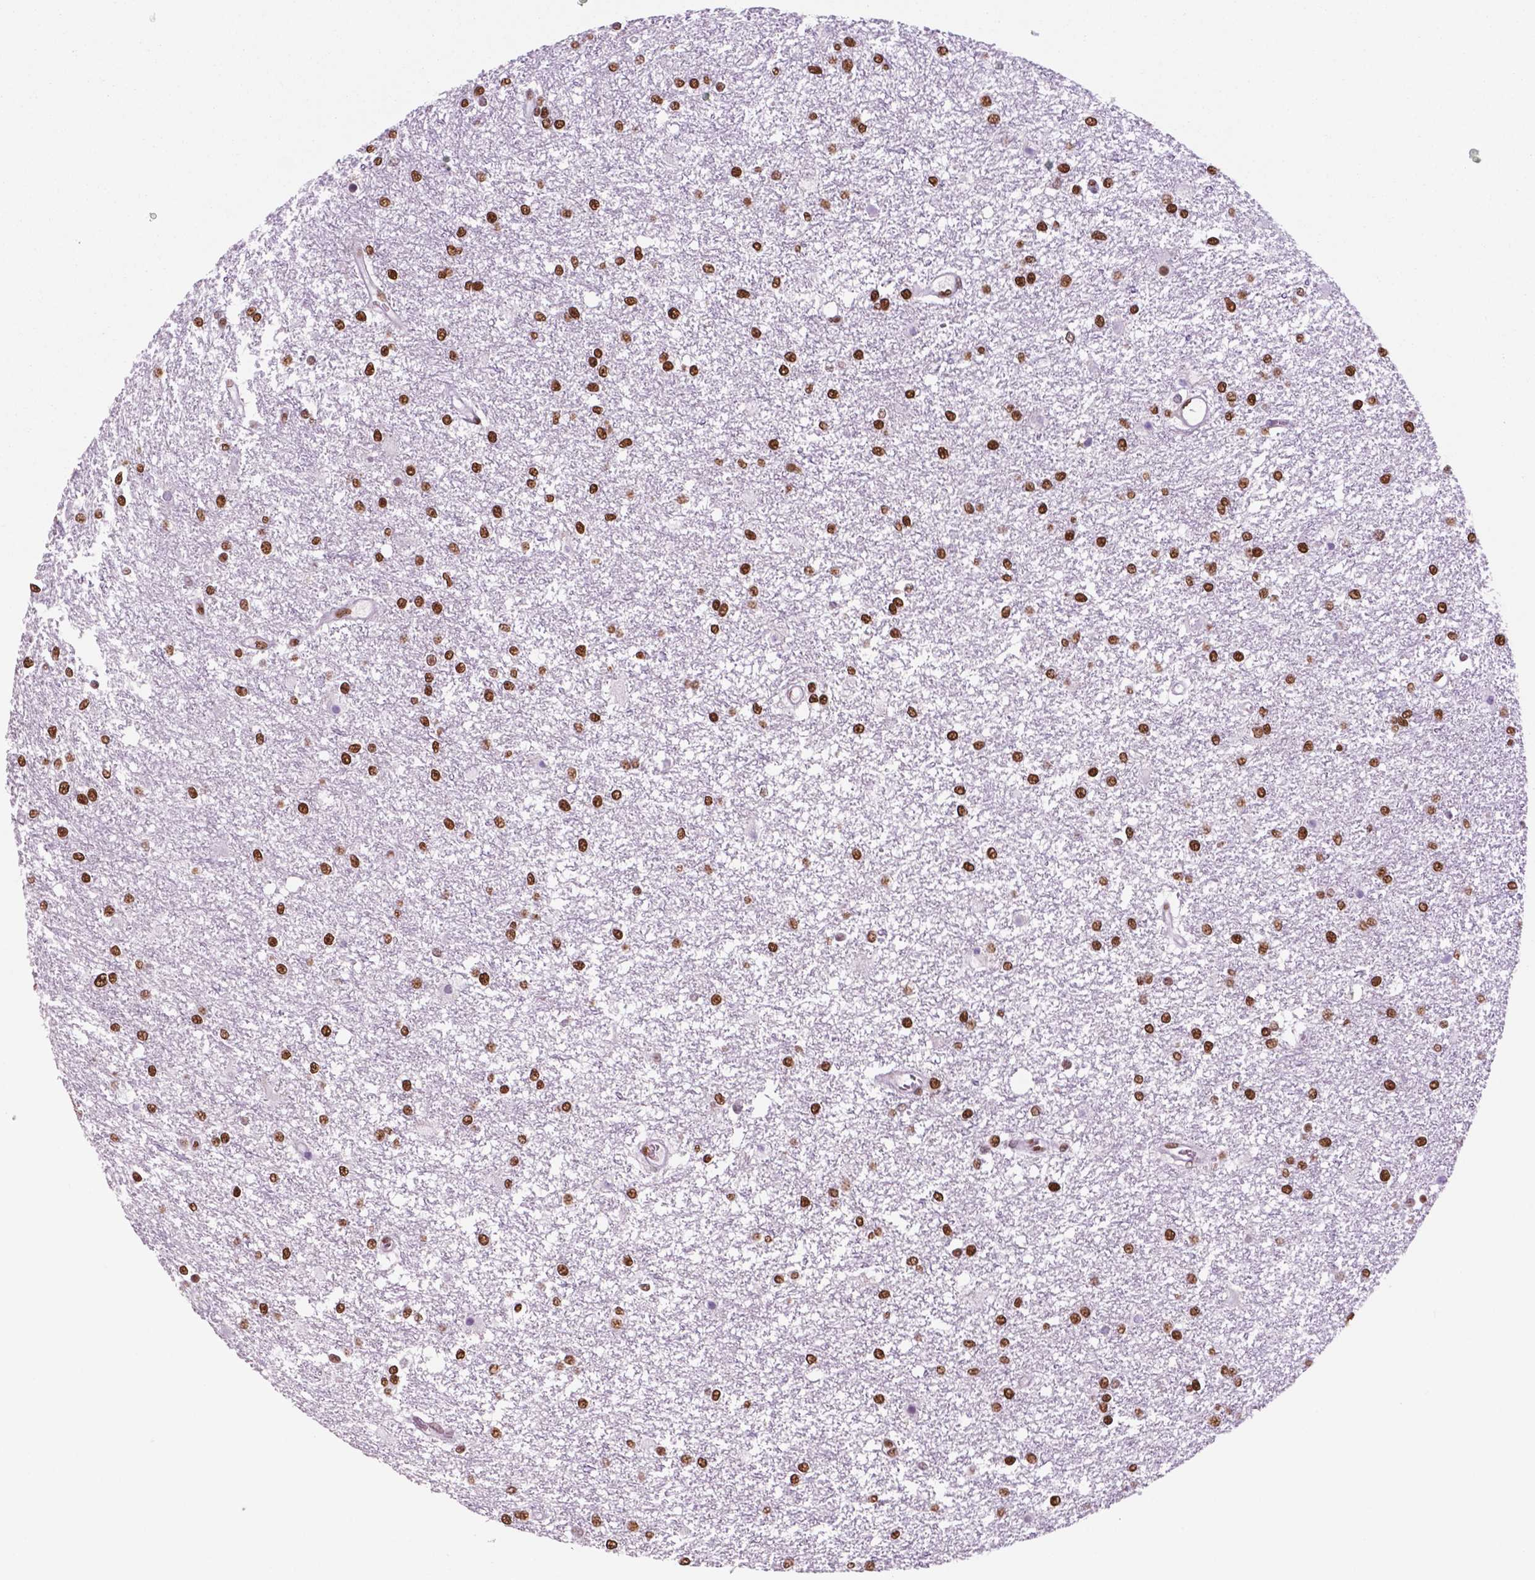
{"staining": {"intensity": "strong", "quantity": ">75%", "location": "nuclear"}, "tissue": "glioma", "cell_type": "Tumor cells", "image_type": "cancer", "snomed": [{"axis": "morphology", "description": "Glioma, malignant, High grade"}, {"axis": "topography", "description": "Brain"}], "caption": "IHC histopathology image of human malignant glioma (high-grade) stained for a protein (brown), which reveals high levels of strong nuclear positivity in about >75% of tumor cells.", "gene": "MSH6", "patient": {"sex": "female", "age": 61}}